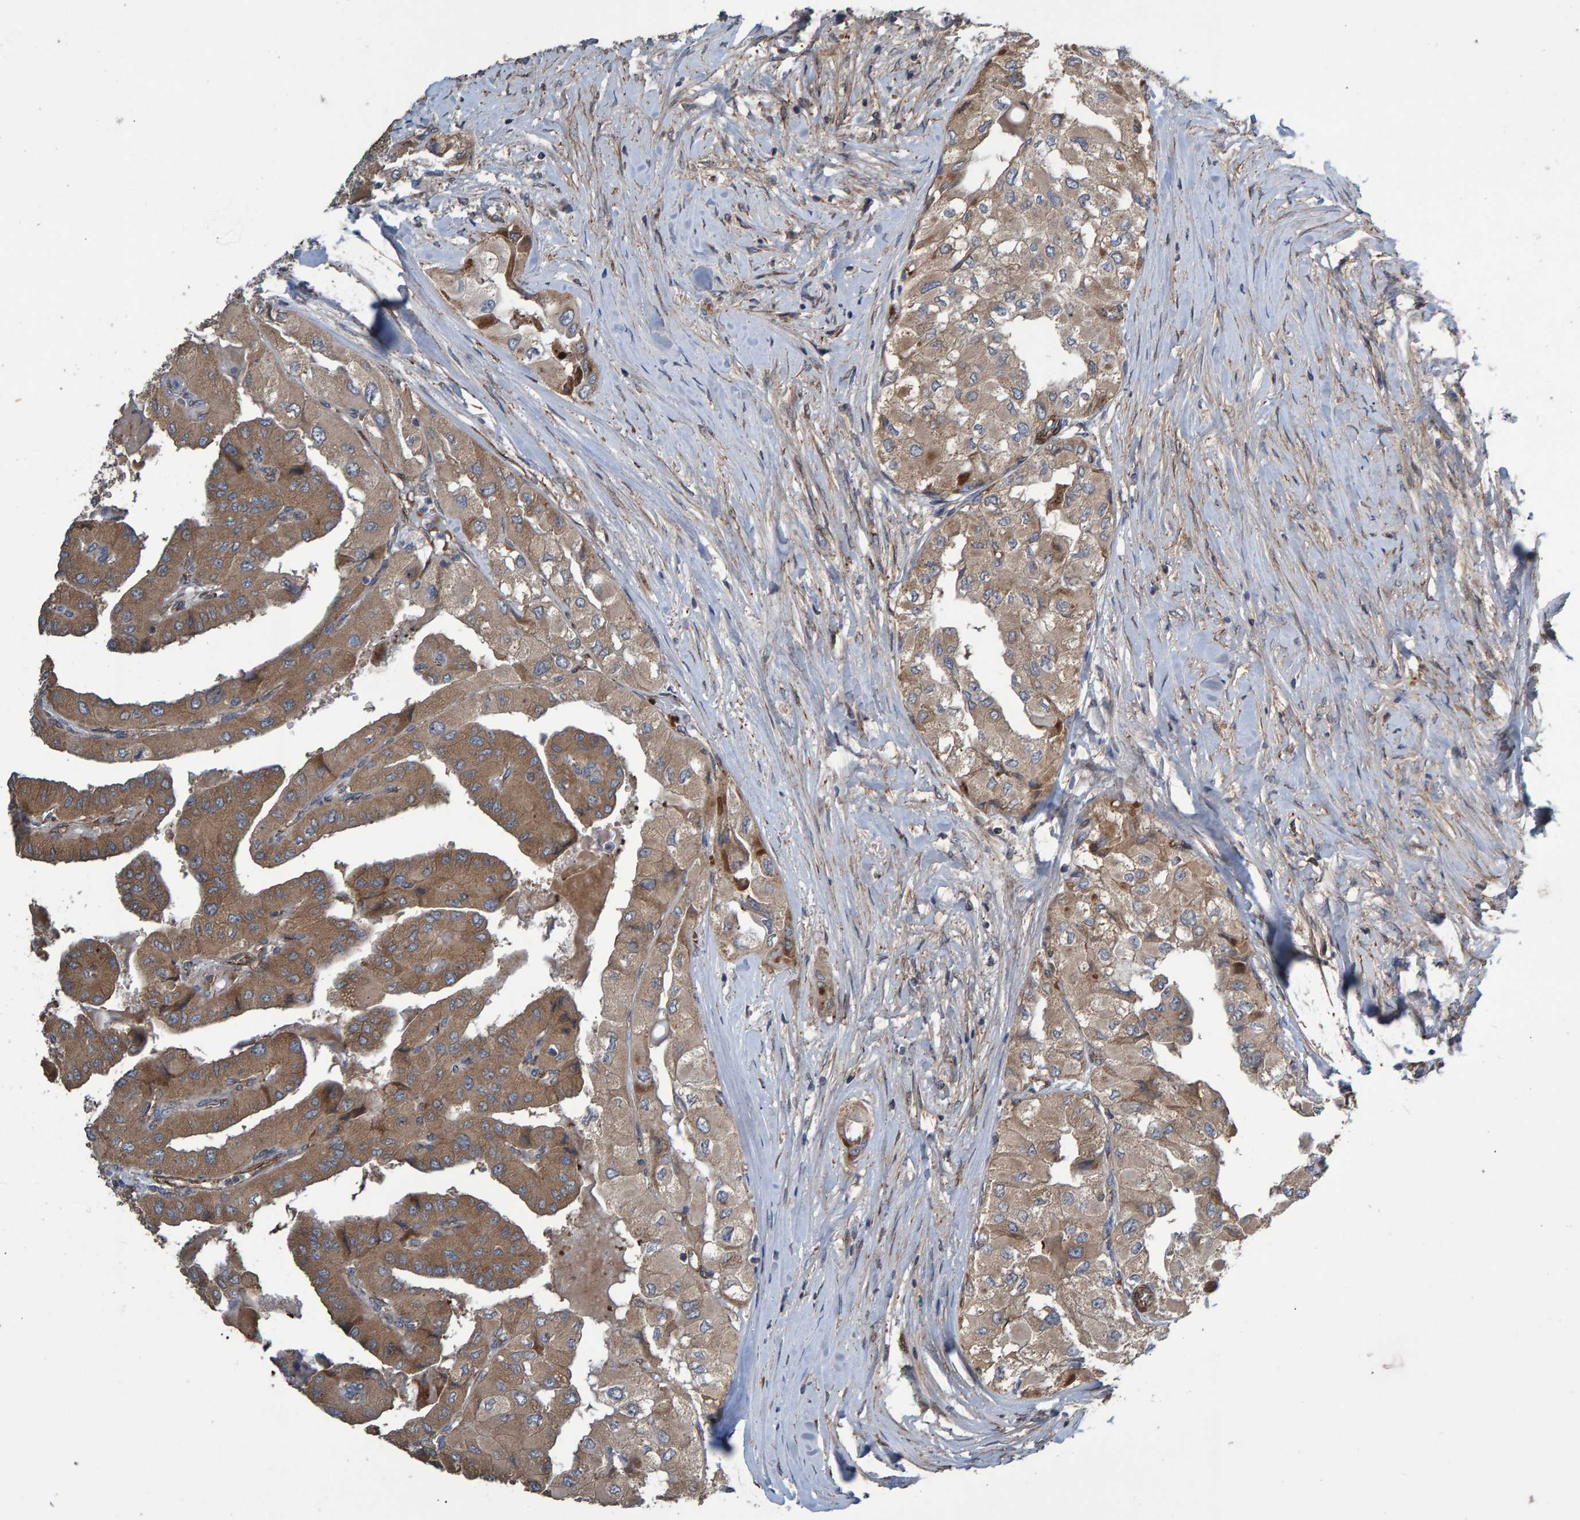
{"staining": {"intensity": "moderate", "quantity": ">75%", "location": "cytoplasmic/membranous"}, "tissue": "thyroid cancer", "cell_type": "Tumor cells", "image_type": "cancer", "snomed": [{"axis": "morphology", "description": "Papillary adenocarcinoma, NOS"}, {"axis": "topography", "description": "Thyroid gland"}], "caption": "Immunohistochemistry (IHC) histopathology image of papillary adenocarcinoma (thyroid) stained for a protein (brown), which reveals medium levels of moderate cytoplasmic/membranous expression in approximately >75% of tumor cells.", "gene": "SLIT2", "patient": {"sex": "female", "age": 59}}